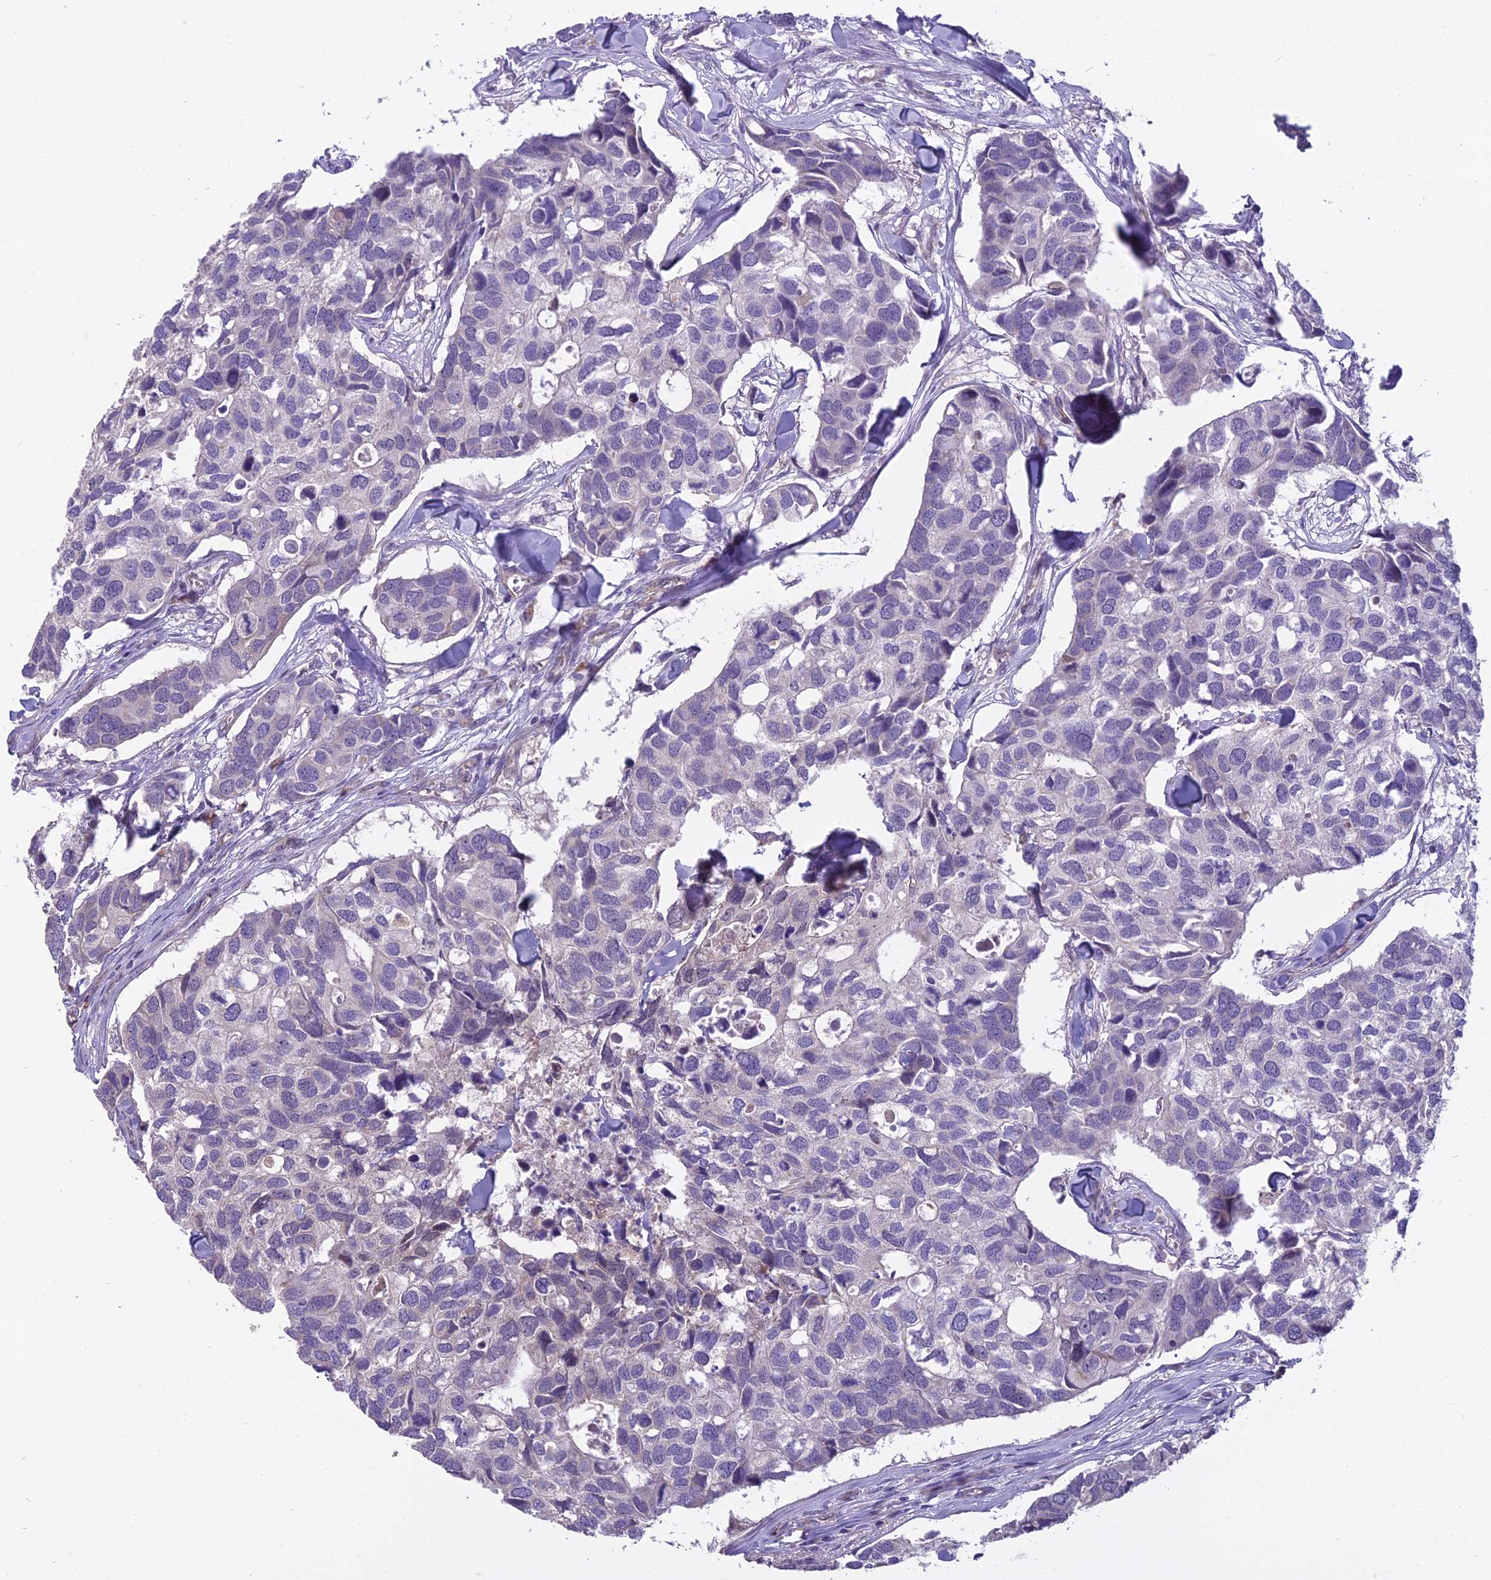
{"staining": {"intensity": "negative", "quantity": "none", "location": "none"}, "tissue": "breast cancer", "cell_type": "Tumor cells", "image_type": "cancer", "snomed": [{"axis": "morphology", "description": "Duct carcinoma"}, {"axis": "topography", "description": "Breast"}], "caption": "Image shows no significant protein positivity in tumor cells of breast invasive ductal carcinoma. (DAB (3,3'-diaminobenzidine) immunohistochemistry (IHC) visualized using brightfield microscopy, high magnification).", "gene": "DUS2", "patient": {"sex": "female", "age": 83}}